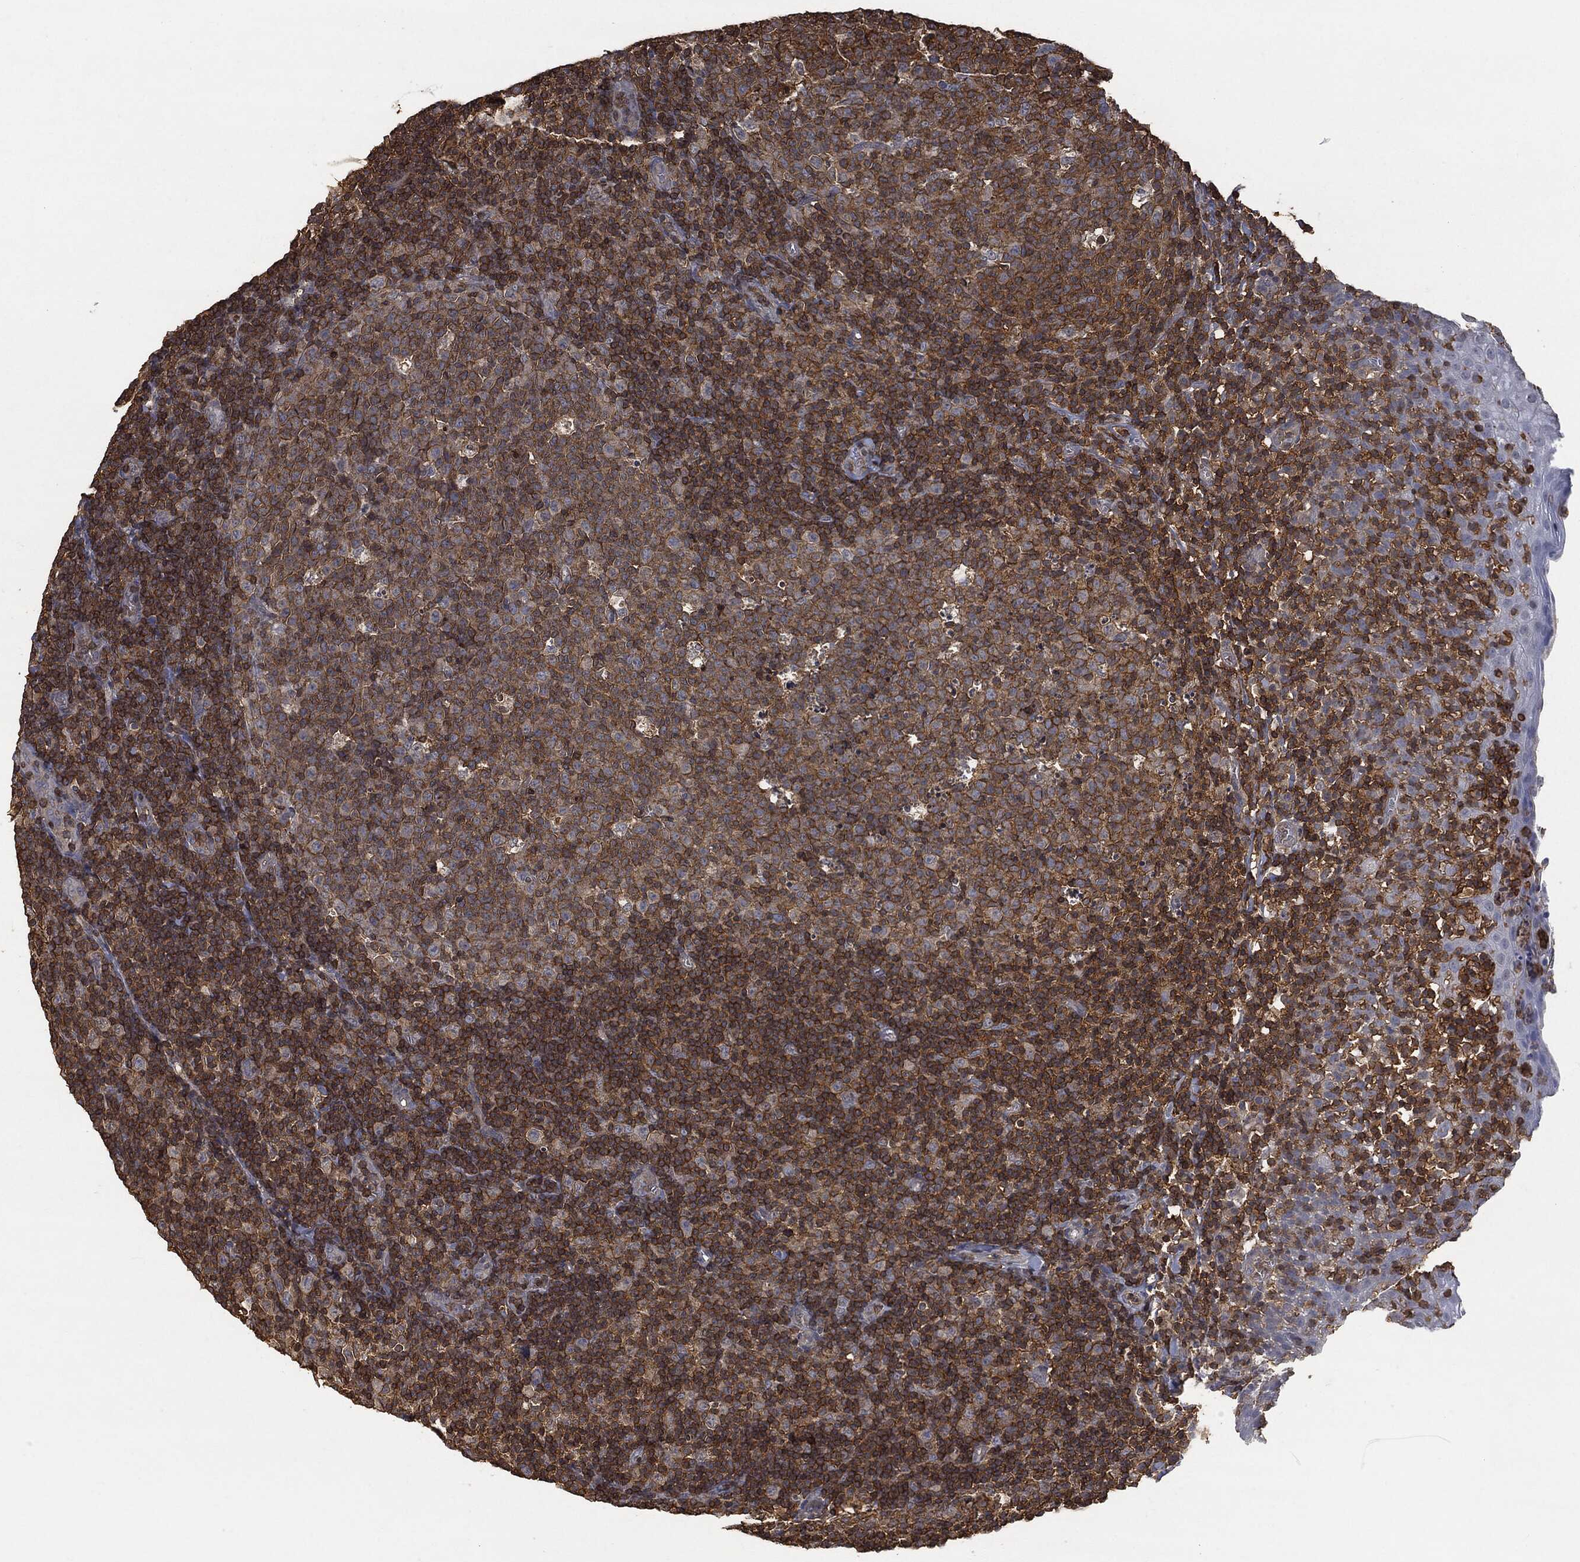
{"staining": {"intensity": "negative", "quantity": "none", "location": "none"}, "tissue": "tonsil", "cell_type": "Germinal center cells", "image_type": "normal", "snomed": [{"axis": "morphology", "description": "Normal tissue, NOS"}, {"axis": "topography", "description": "Tonsil"}], "caption": "This is an immunohistochemistry histopathology image of unremarkable human tonsil. There is no staining in germinal center cells.", "gene": "PSMB10", "patient": {"sex": "female", "age": 5}}